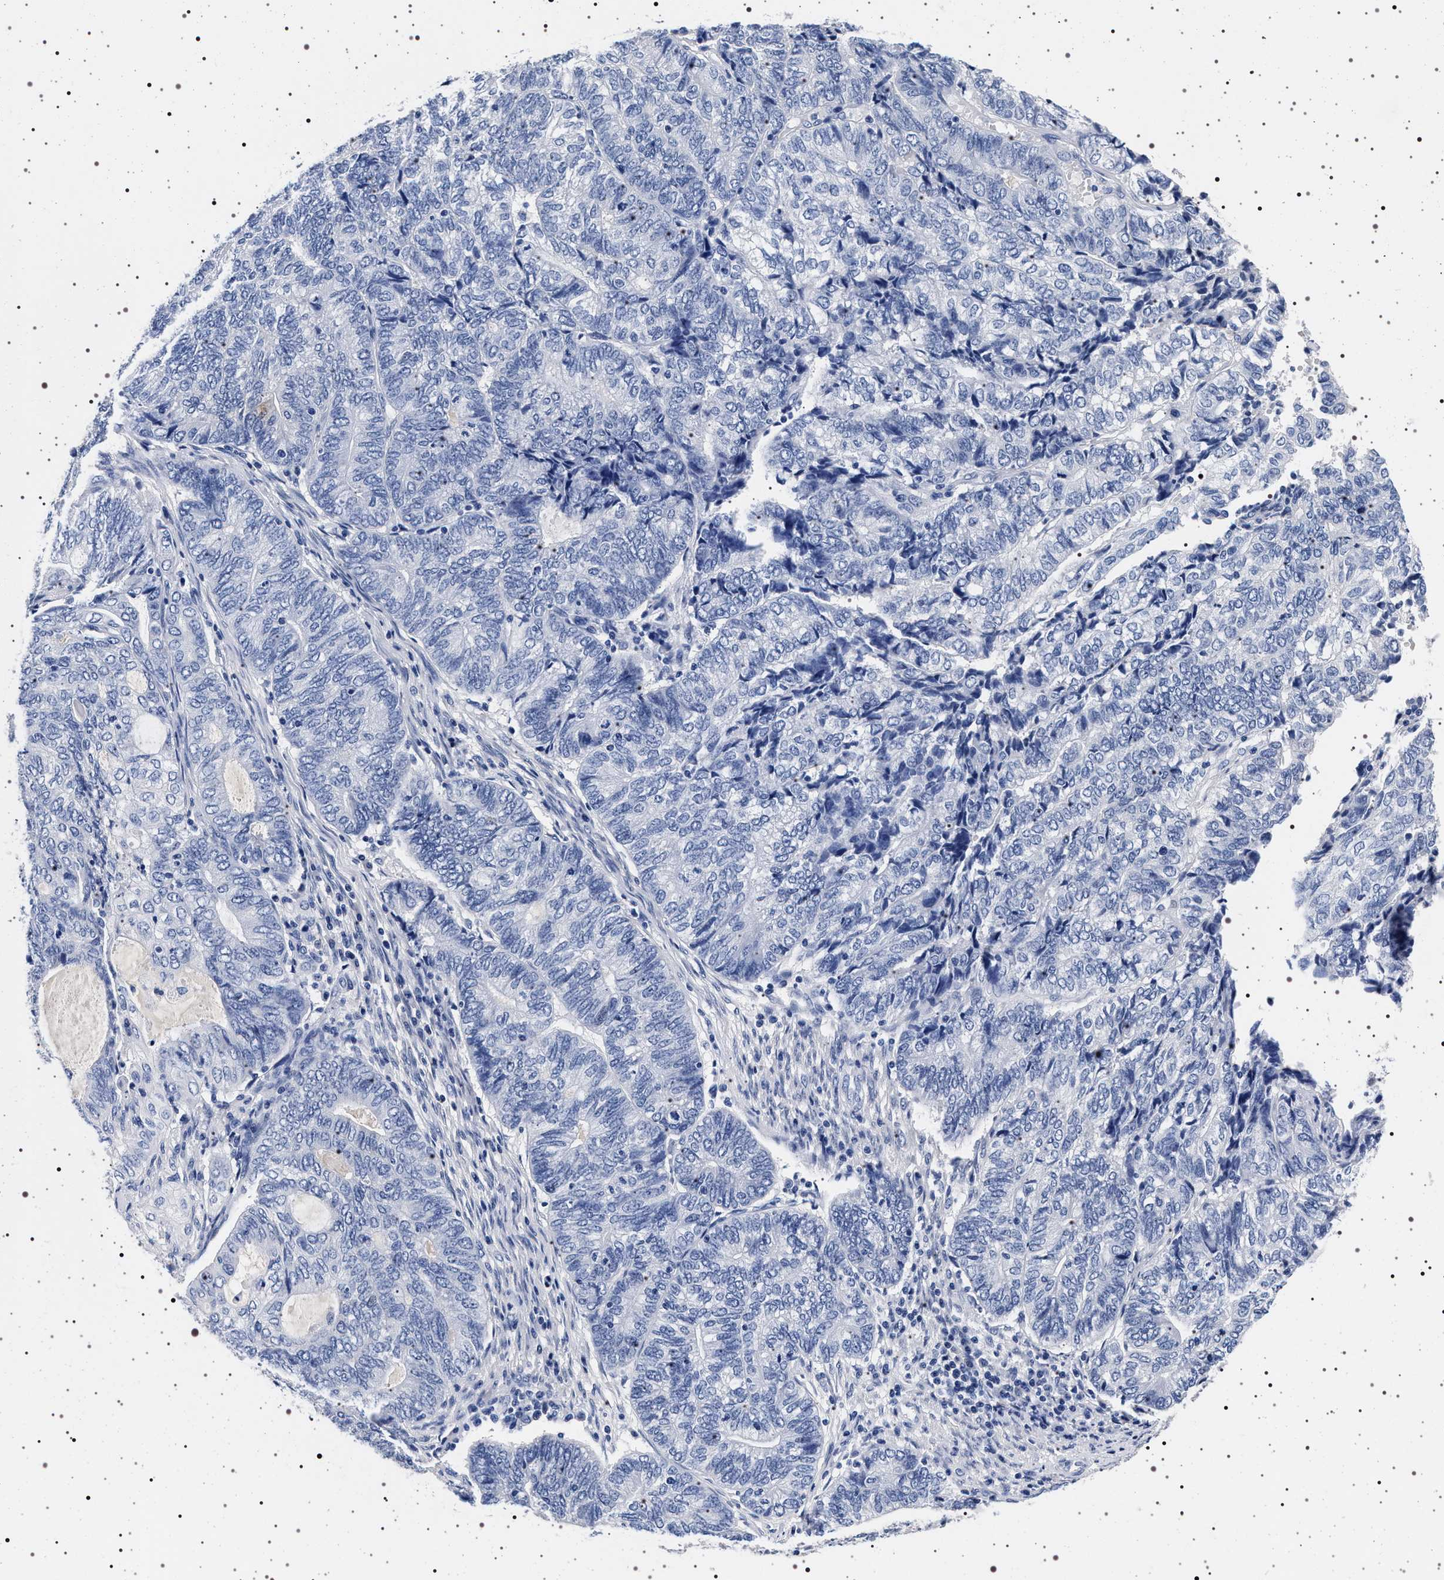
{"staining": {"intensity": "negative", "quantity": "none", "location": "none"}, "tissue": "endometrial cancer", "cell_type": "Tumor cells", "image_type": "cancer", "snomed": [{"axis": "morphology", "description": "Adenocarcinoma, NOS"}, {"axis": "topography", "description": "Uterus"}, {"axis": "topography", "description": "Endometrium"}], "caption": "Photomicrograph shows no protein expression in tumor cells of adenocarcinoma (endometrial) tissue.", "gene": "MAPK10", "patient": {"sex": "female", "age": 70}}